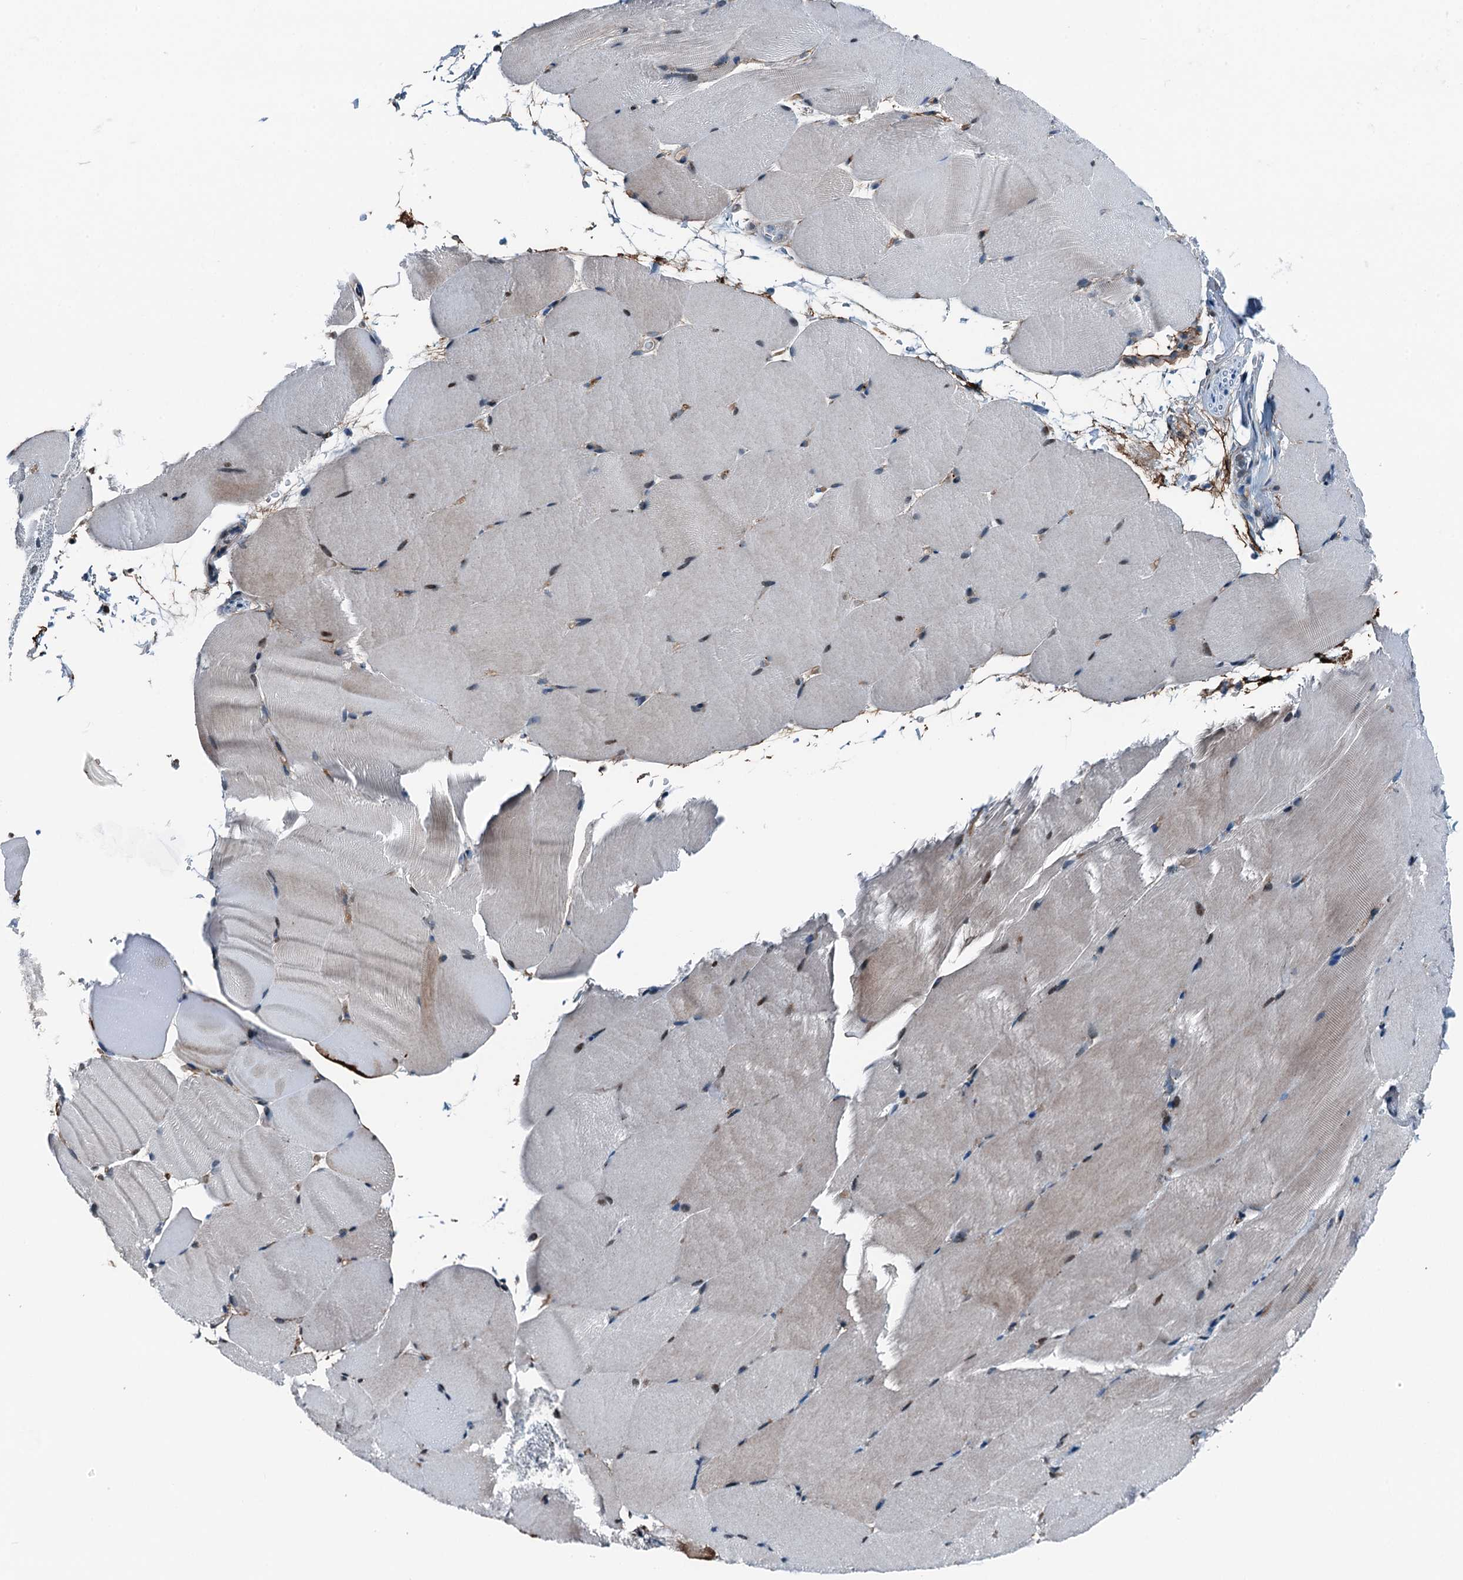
{"staining": {"intensity": "moderate", "quantity": "25%-75%", "location": "cytoplasmic/membranous,nuclear"}, "tissue": "skeletal muscle", "cell_type": "Myocytes", "image_type": "normal", "snomed": [{"axis": "morphology", "description": "Normal tissue, NOS"}, {"axis": "topography", "description": "Skeletal muscle"}, {"axis": "topography", "description": "Parathyroid gland"}], "caption": "Skeletal muscle stained with IHC displays moderate cytoplasmic/membranous,nuclear positivity in about 25%-75% of myocytes.", "gene": "TAMALIN", "patient": {"sex": "female", "age": 37}}